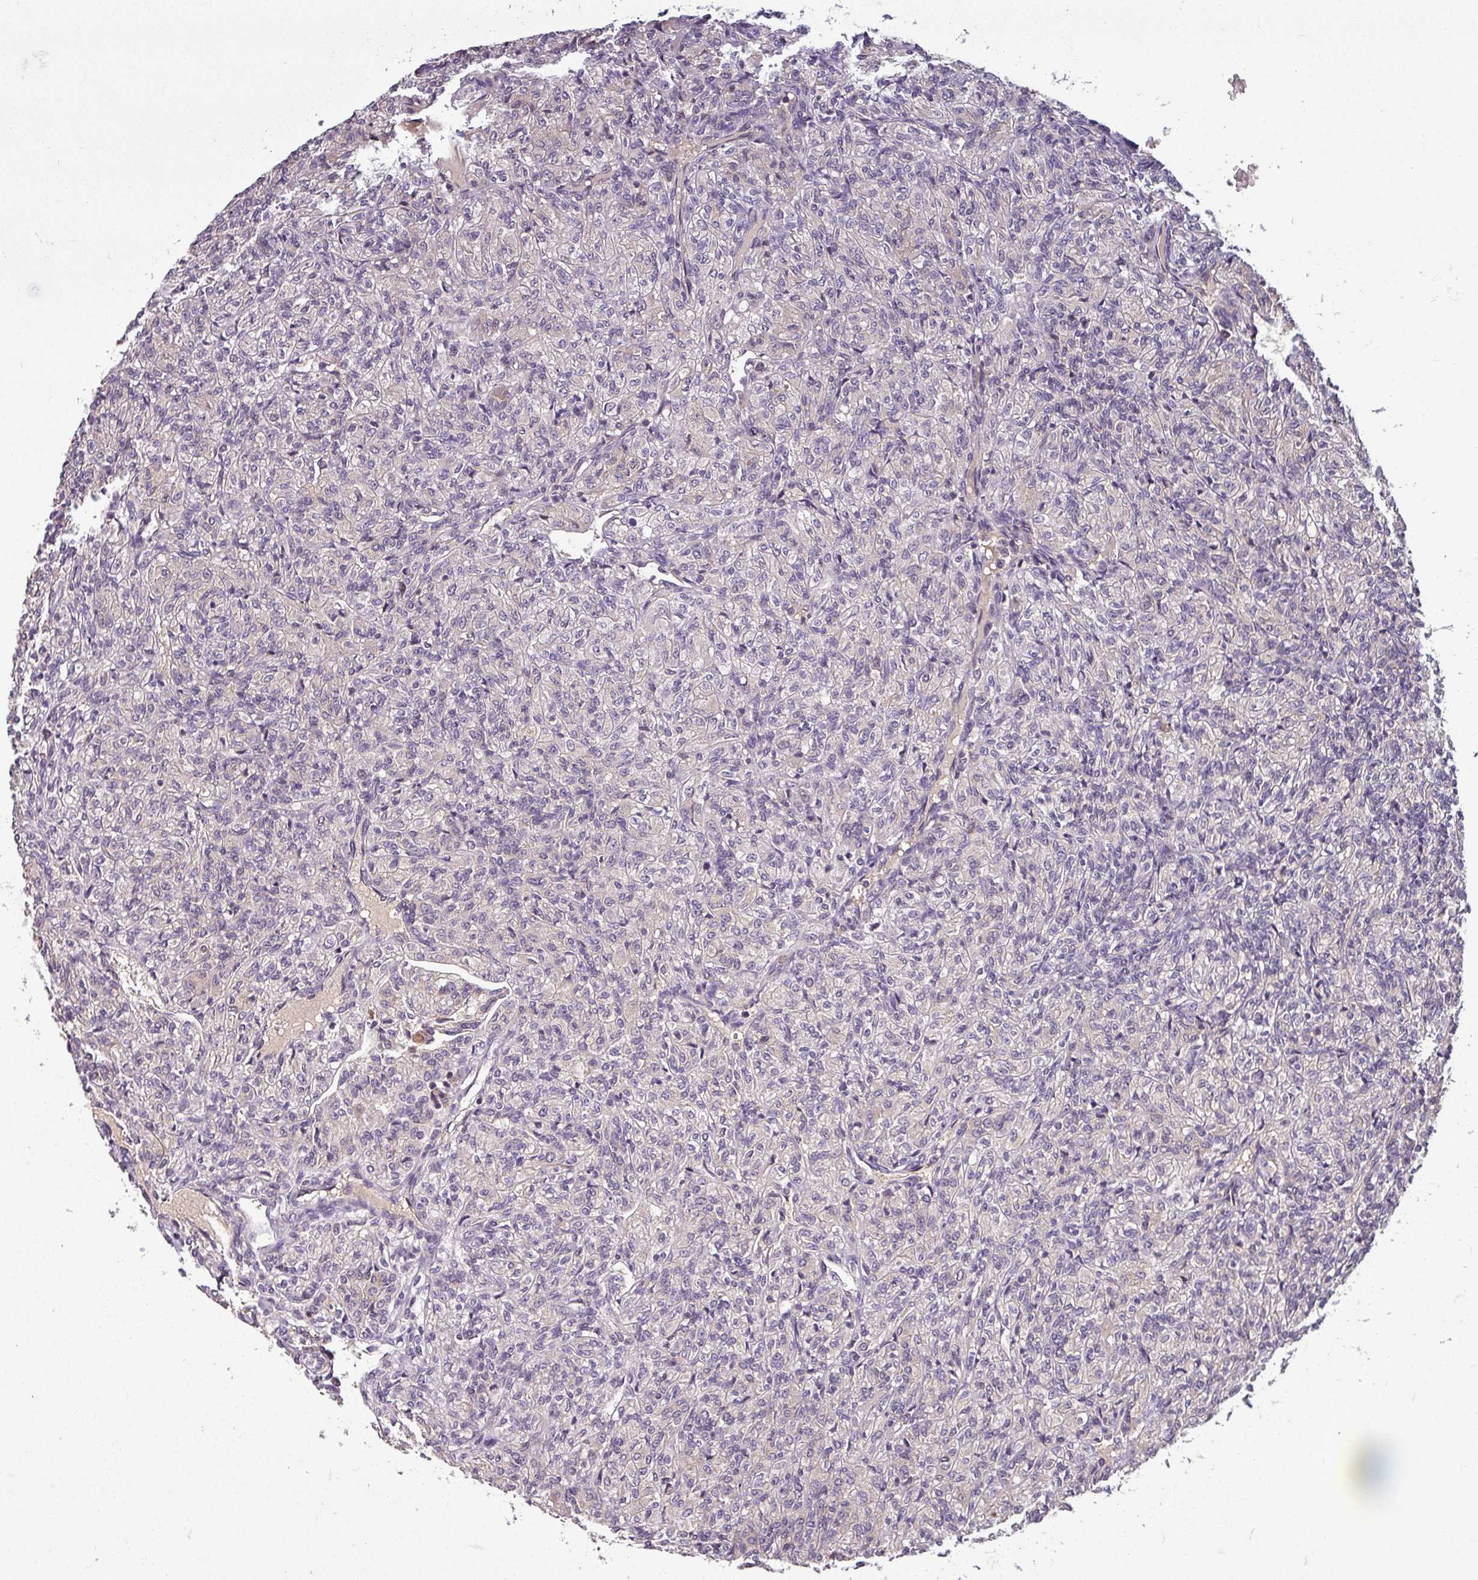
{"staining": {"intensity": "negative", "quantity": "none", "location": "none"}, "tissue": "renal cancer", "cell_type": "Tumor cells", "image_type": "cancer", "snomed": [{"axis": "morphology", "description": "Adenocarcinoma, NOS"}, {"axis": "topography", "description": "Kidney"}], "caption": "Tumor cells are negative for protein expression in human renal cancer. Brightfield microscopy of immunohistochemistry stained with DAB (3,3'-diaminobenzidine) (brown) and hematoxylin (blue), captured at high magnification.", "gene": "NOB1", "patient": {"sex": "male", "age": 77}}